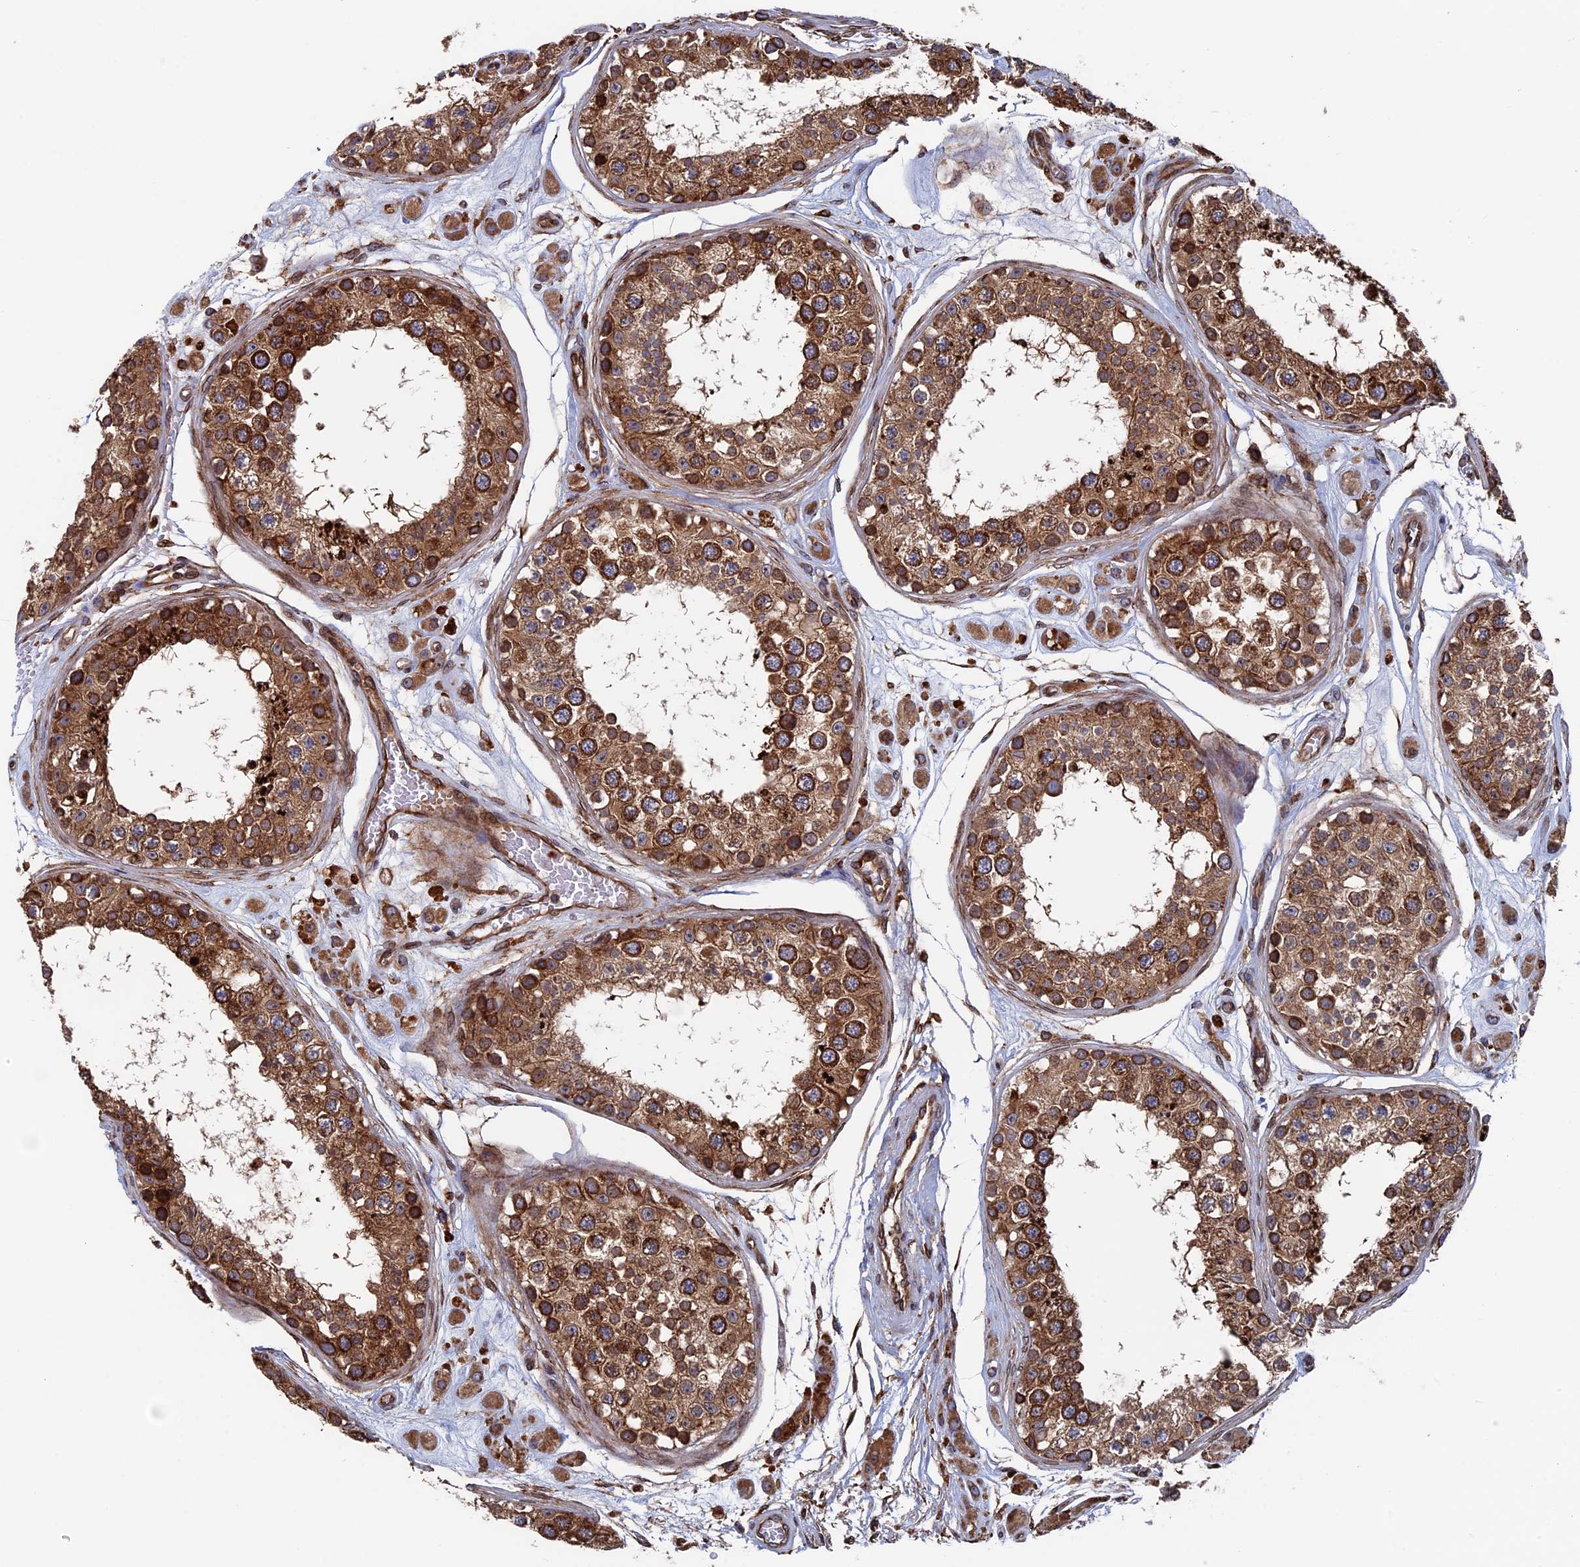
{"staining": {"intensity": "strong", "quantity": ">75%", "location": "cytoplasmic/membranous"}, "tissue": "testis", "cell_type": "Cells in seminiferous ducts", "image_type": "normal", "snomed": [{"axis": "morphology", "description": "Normal tissue, NOS"}, {"axis": "topography", "description": "Testis"}], "caption": "This micrograph shows benign testis stained with immunohistochemistry (IHC) to label a protein in brown. The cytoplasmic/membranous of cells in seminiferous ducts show strong positivity for the protein. Nuclei are counter-stained blue.", "gene": "RPUSD1", "patient": {"sex": "male", "age": 25}}